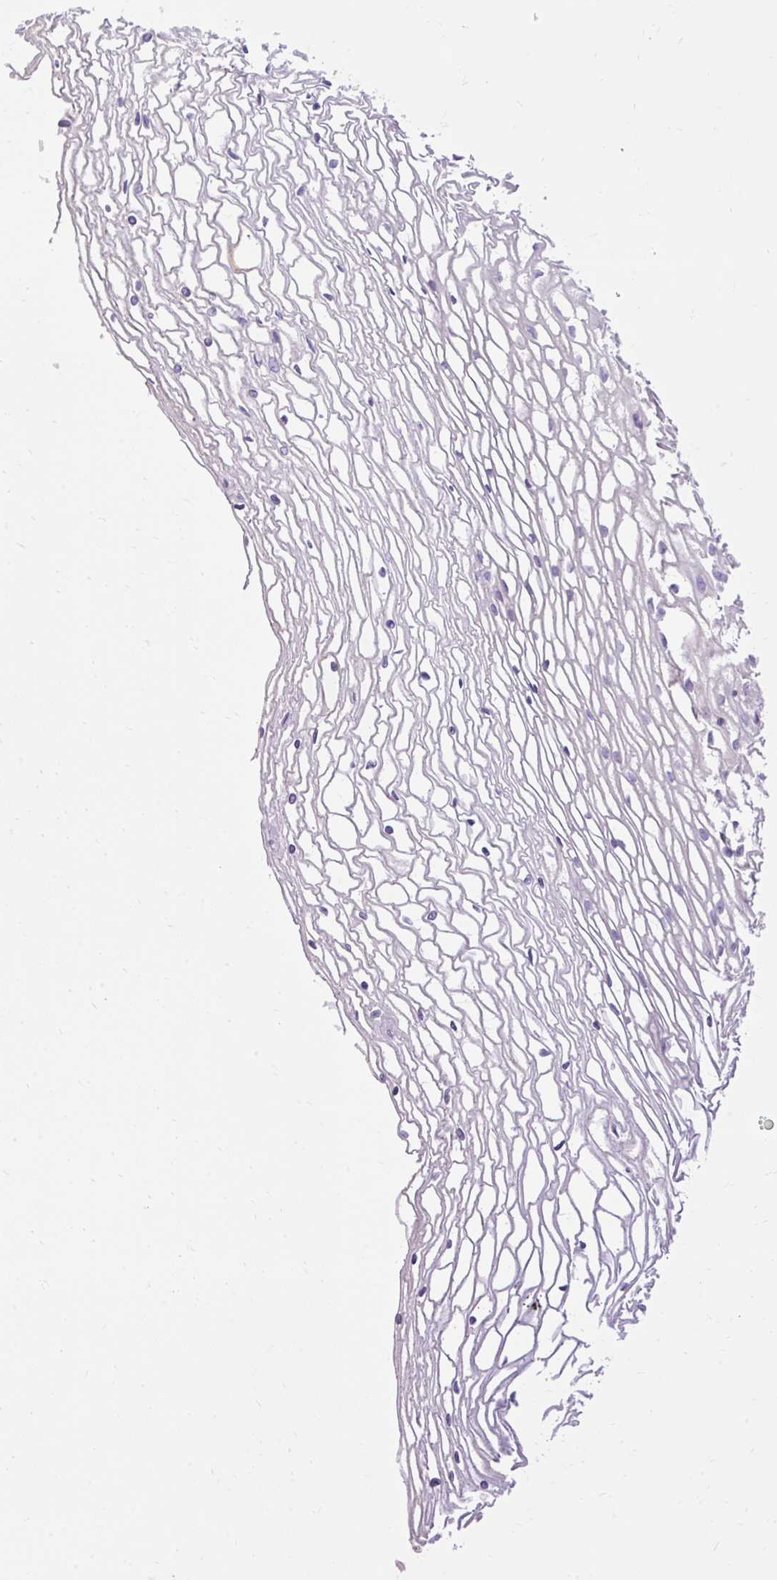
{"staining": {"intensity": "negative", "quantity": "none", "location": "none"}, "tissue": "cervix", "cell_type": "Glandular cells", "image_type": "normal", "snomed": [{"axis": "morphology", "description": "Normal tissue, NOS"}, {"axis": "topography", "description": "Cervix"}], "caption": "An immunohistochemistry (IHC) image of unremarkable cervix is shown. There is no staining in glandular cells of cervix.", "gene": "HEXB", "patient": {"sex": "female", "age": 36}}